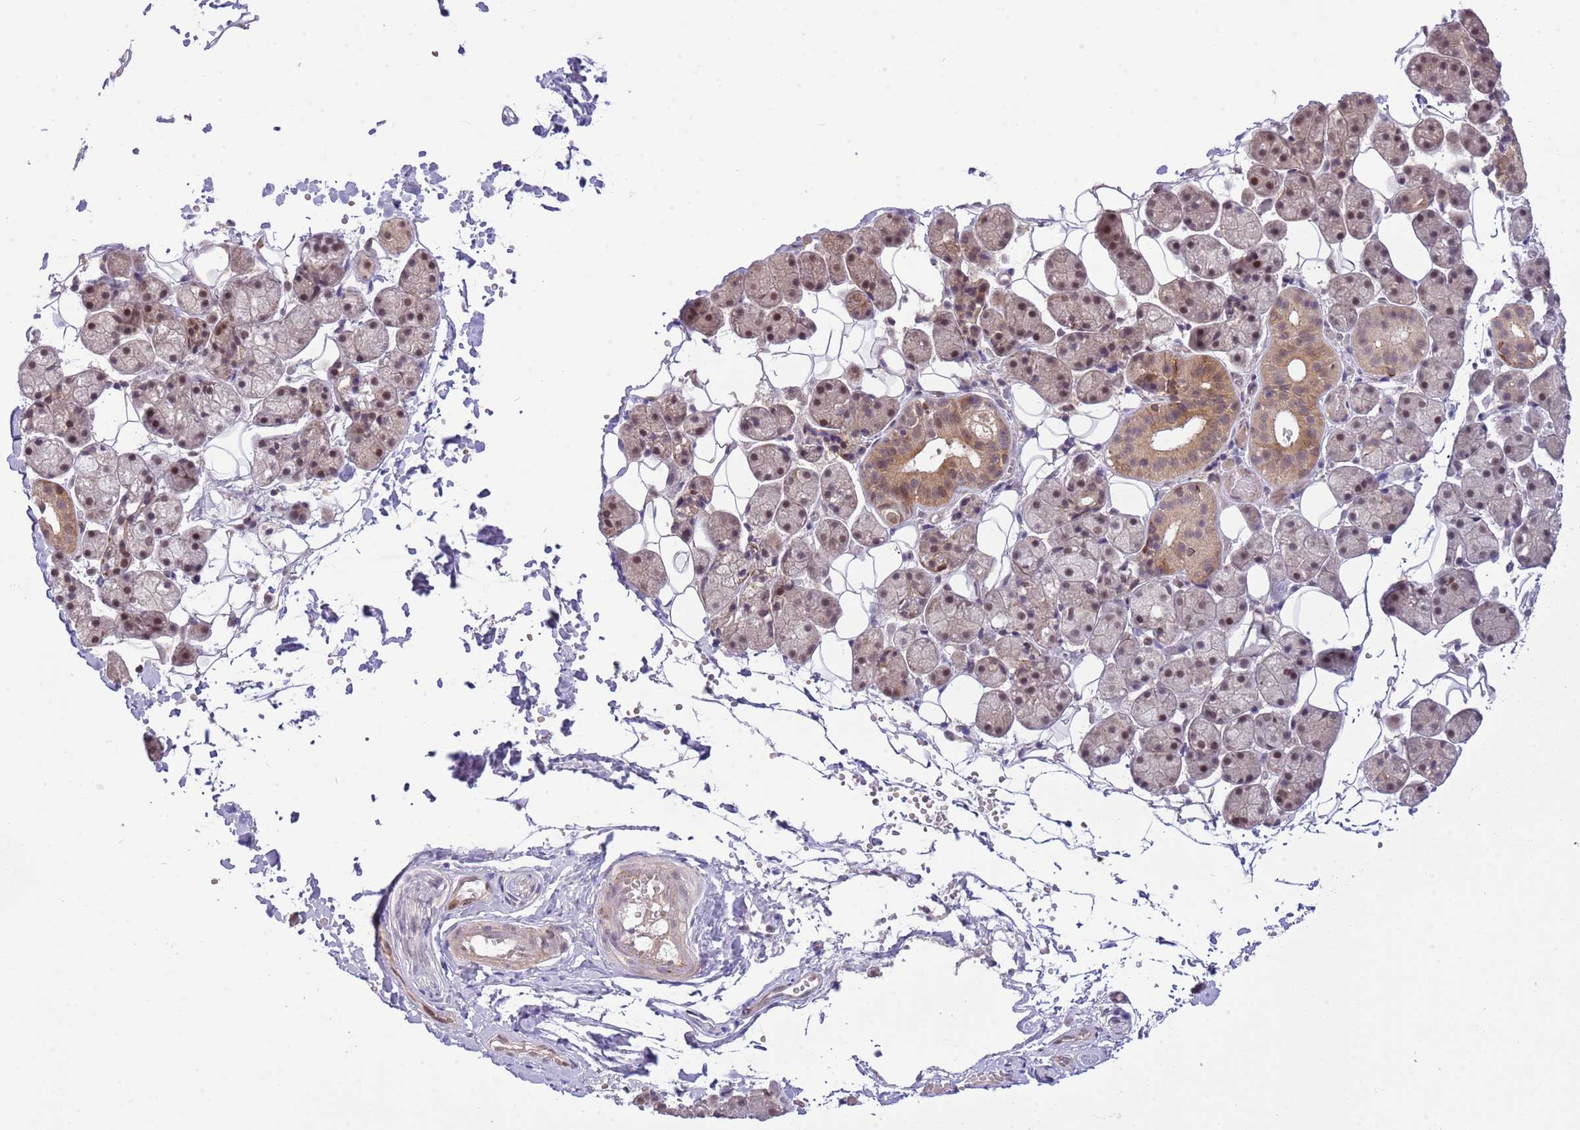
{"staining": {"intensity": "moderate", "quantity": "25%-75%", "location": "cytoplasmic/membranous,nuclear"}, "tissue": "salivary gland", "cell_type": "Glandular cells", "image_type": "normal", "snomed": [{"axis": "morphology", "description": "Normal tissue, NOS"}, {"axis": "topography", "description": "Salivary gland"}], "caption": "DAB (3,3'-diaminobenzidine) immunohistochemical staining of benign human salivary gland shows moderate cytoplasmic/membranous,nuclear protein positivity in about 25%-75% of glandular cells. The protein of interest is shown in brown color, while the nuclei are stained blue.", "gene": "CHD1", "patient": {"sex": "female", "age": 33}}